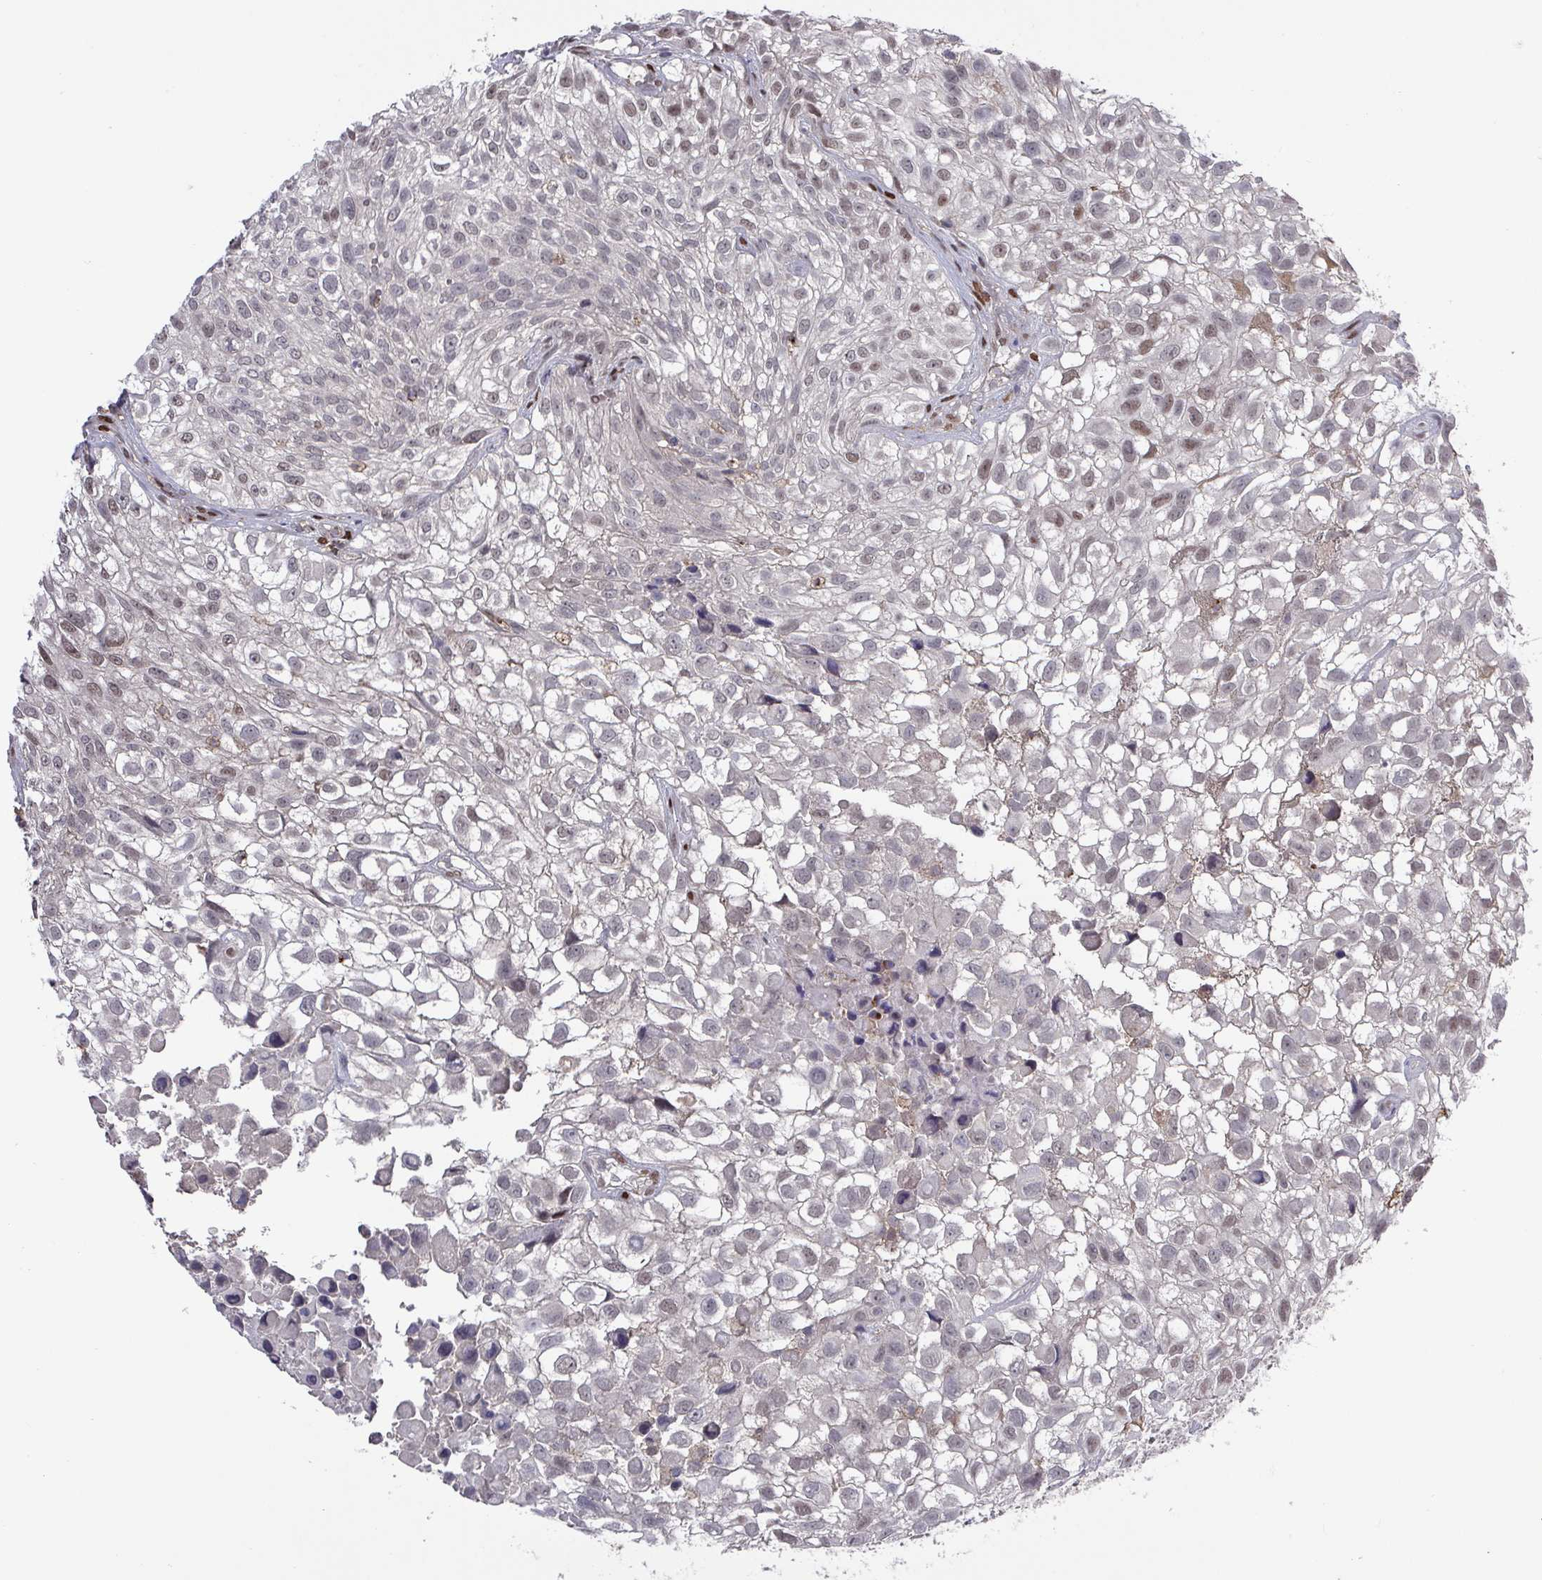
{"staining": {"intensity": "moderate", "quantity": "<25%", "location": "nuclear"}, "tissue": "urothelial cancer", "cell_type": "Tumor cells", "image_type": "cancer", "snomed": [{"axis": "morphology", "description": "Urothelial carcinoma, High grade"}, {"axis": "topography", "description": "Urinary bladder"}], "caption": "There is low levels of moderate nuclear expression in tumor cells of urothelial cancer, as demonstrated by immunohistochemical staining (brown color).", "gene": "PRRX1", "patient": {"sex": "male", "age": 56}}